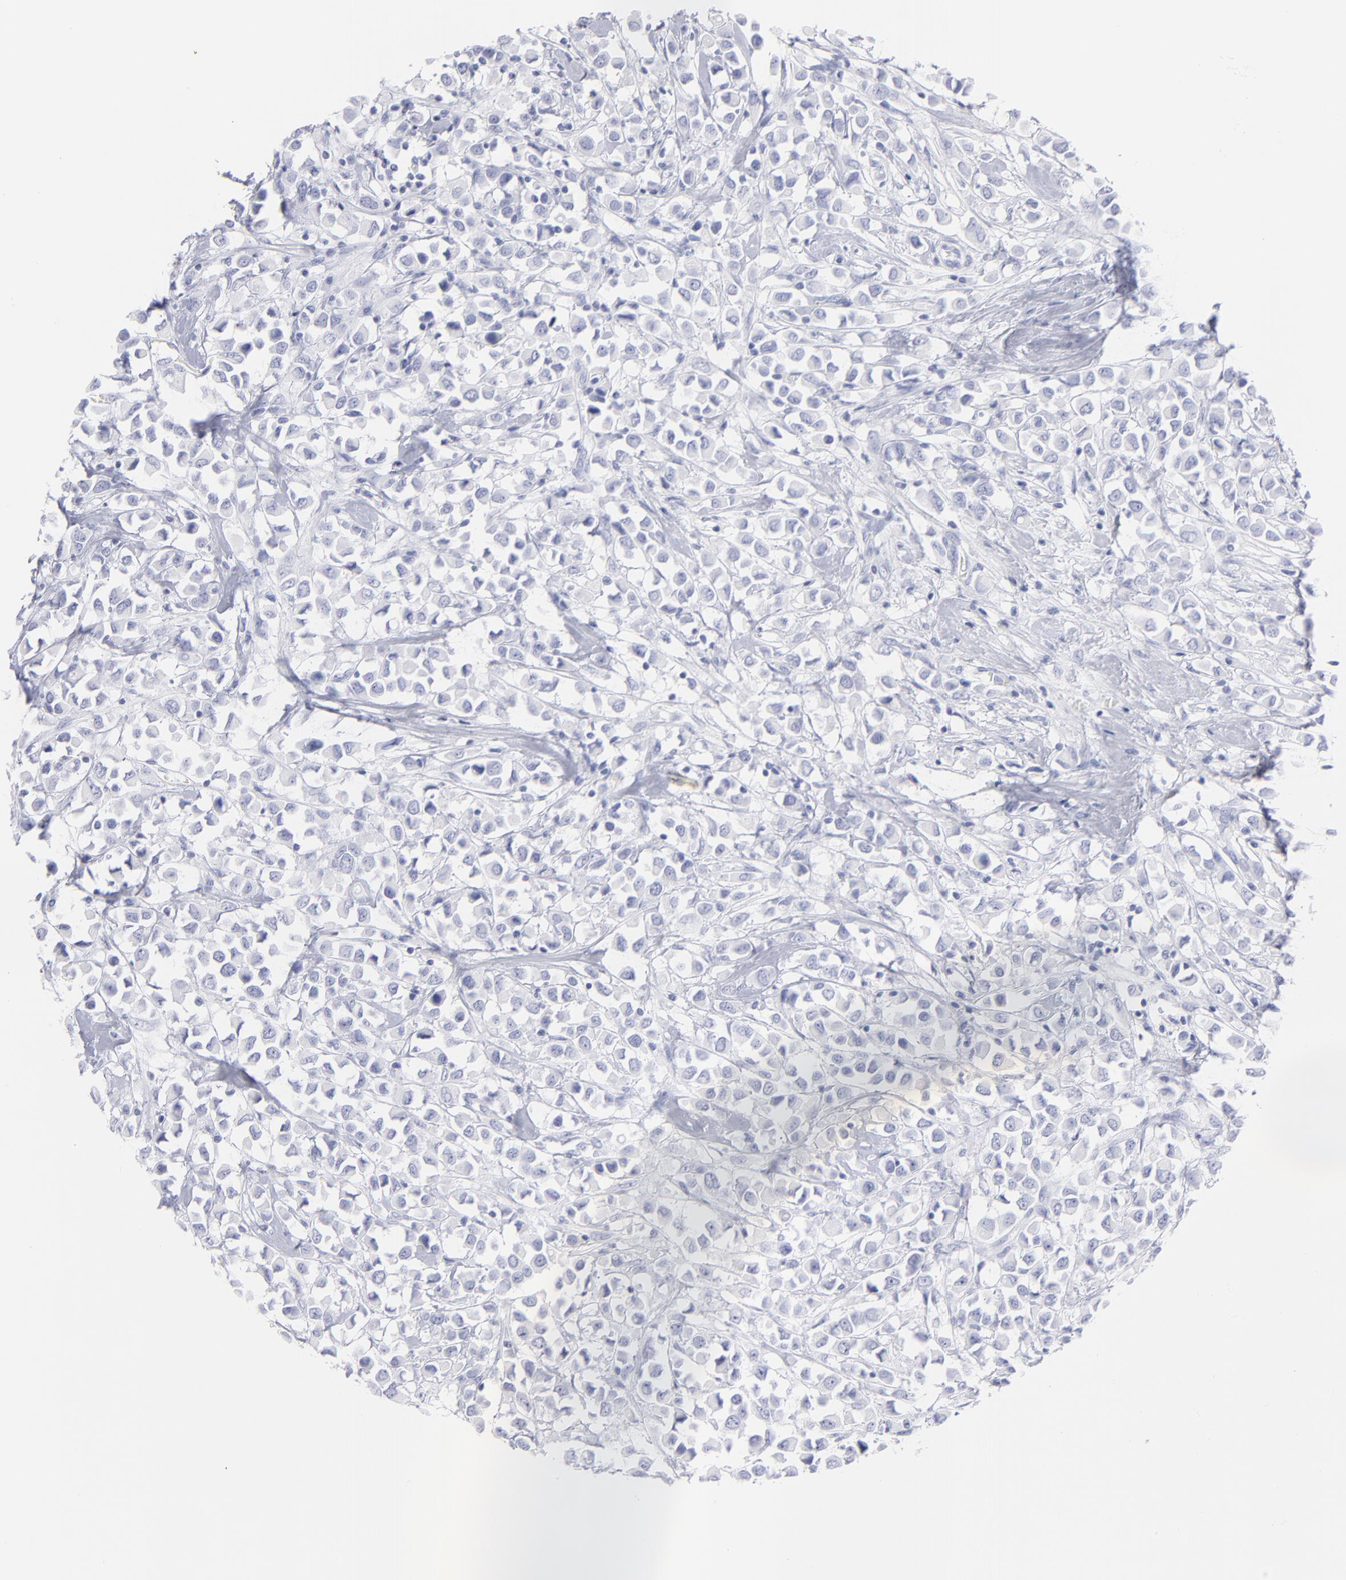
{"staining": {"intensity": "negative", "quantity": "none", "location": "none"}, "tissue": "breast cancer", "cell_type": "Tumor cells", "image_type": "cancer", "snomed": [{"axis": "morphology", "description": "Duct carcinoma"}, {"axis": "topography", "description": "Breast"}], "caption": "High magnification brightfield microscopy of breast intraductal carcinoma stained with DAB (3,3'-diaminobenzidine) (brown) and counterstained with hematoxylin (blue): tumor cells show no significant expression.", "gene": "F13B", "patient": {"sex": "female", "age": 61}}